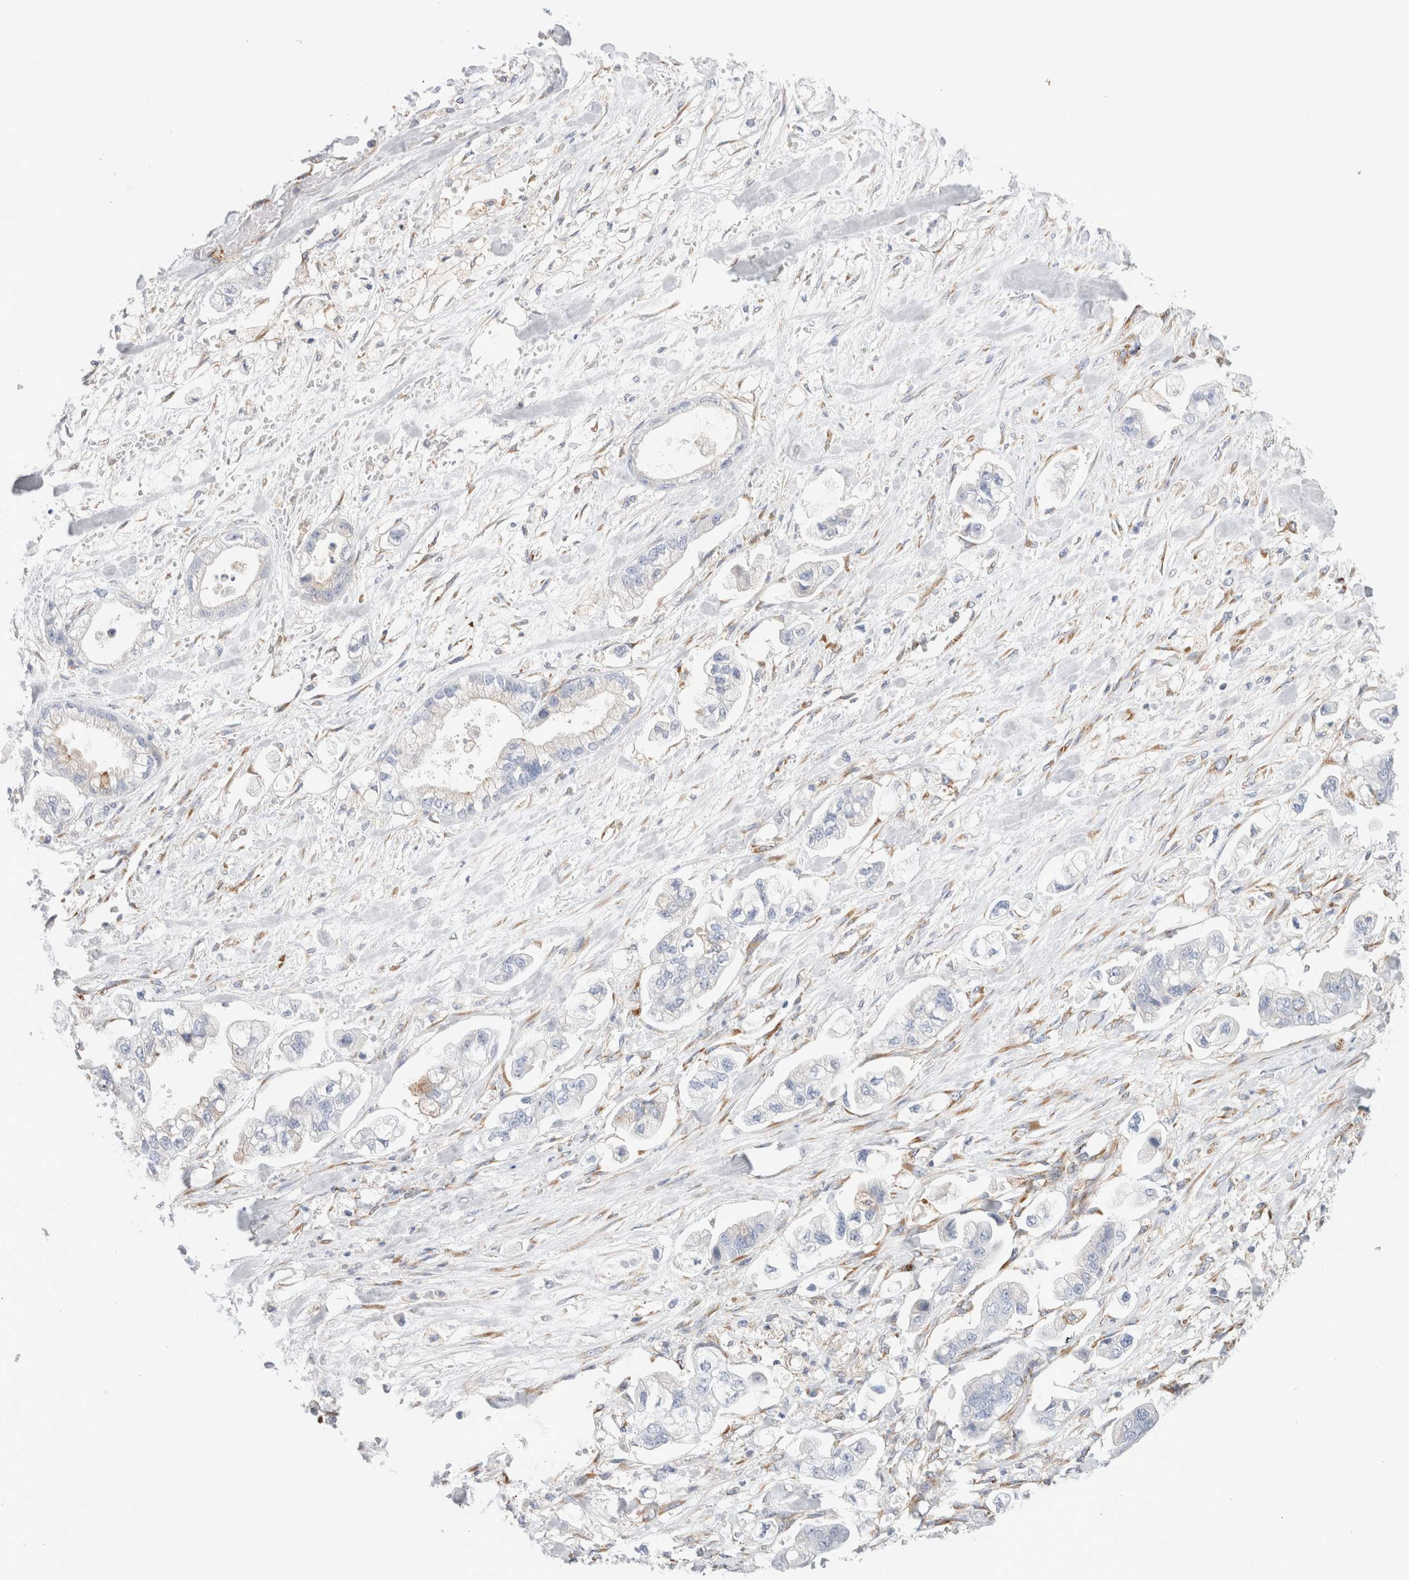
{"staining": {"intensity": "moderate", "quantity": "<25%", "location": "cytoplasmic/membranous"}, "tissue": "stomach cancer", "cell_type": "Tumor cells", "image_type": "cancer", "snomed": [{"axis": "morphology", "description": "Normal tissue, NOS"}, {"axis": "morphology", "description": "Adenocarcinoma, NOS"}, {"axis": "topography", "description": "Stomach"}], "caption": "The histopathology image reveals staining of stomach cancer, revealing moderate cytoplasmic/membranous protein positivity (brown color) within tumor cells.", "gene": "CNPY4", "patient": {"sex": "male", "age": 62}}